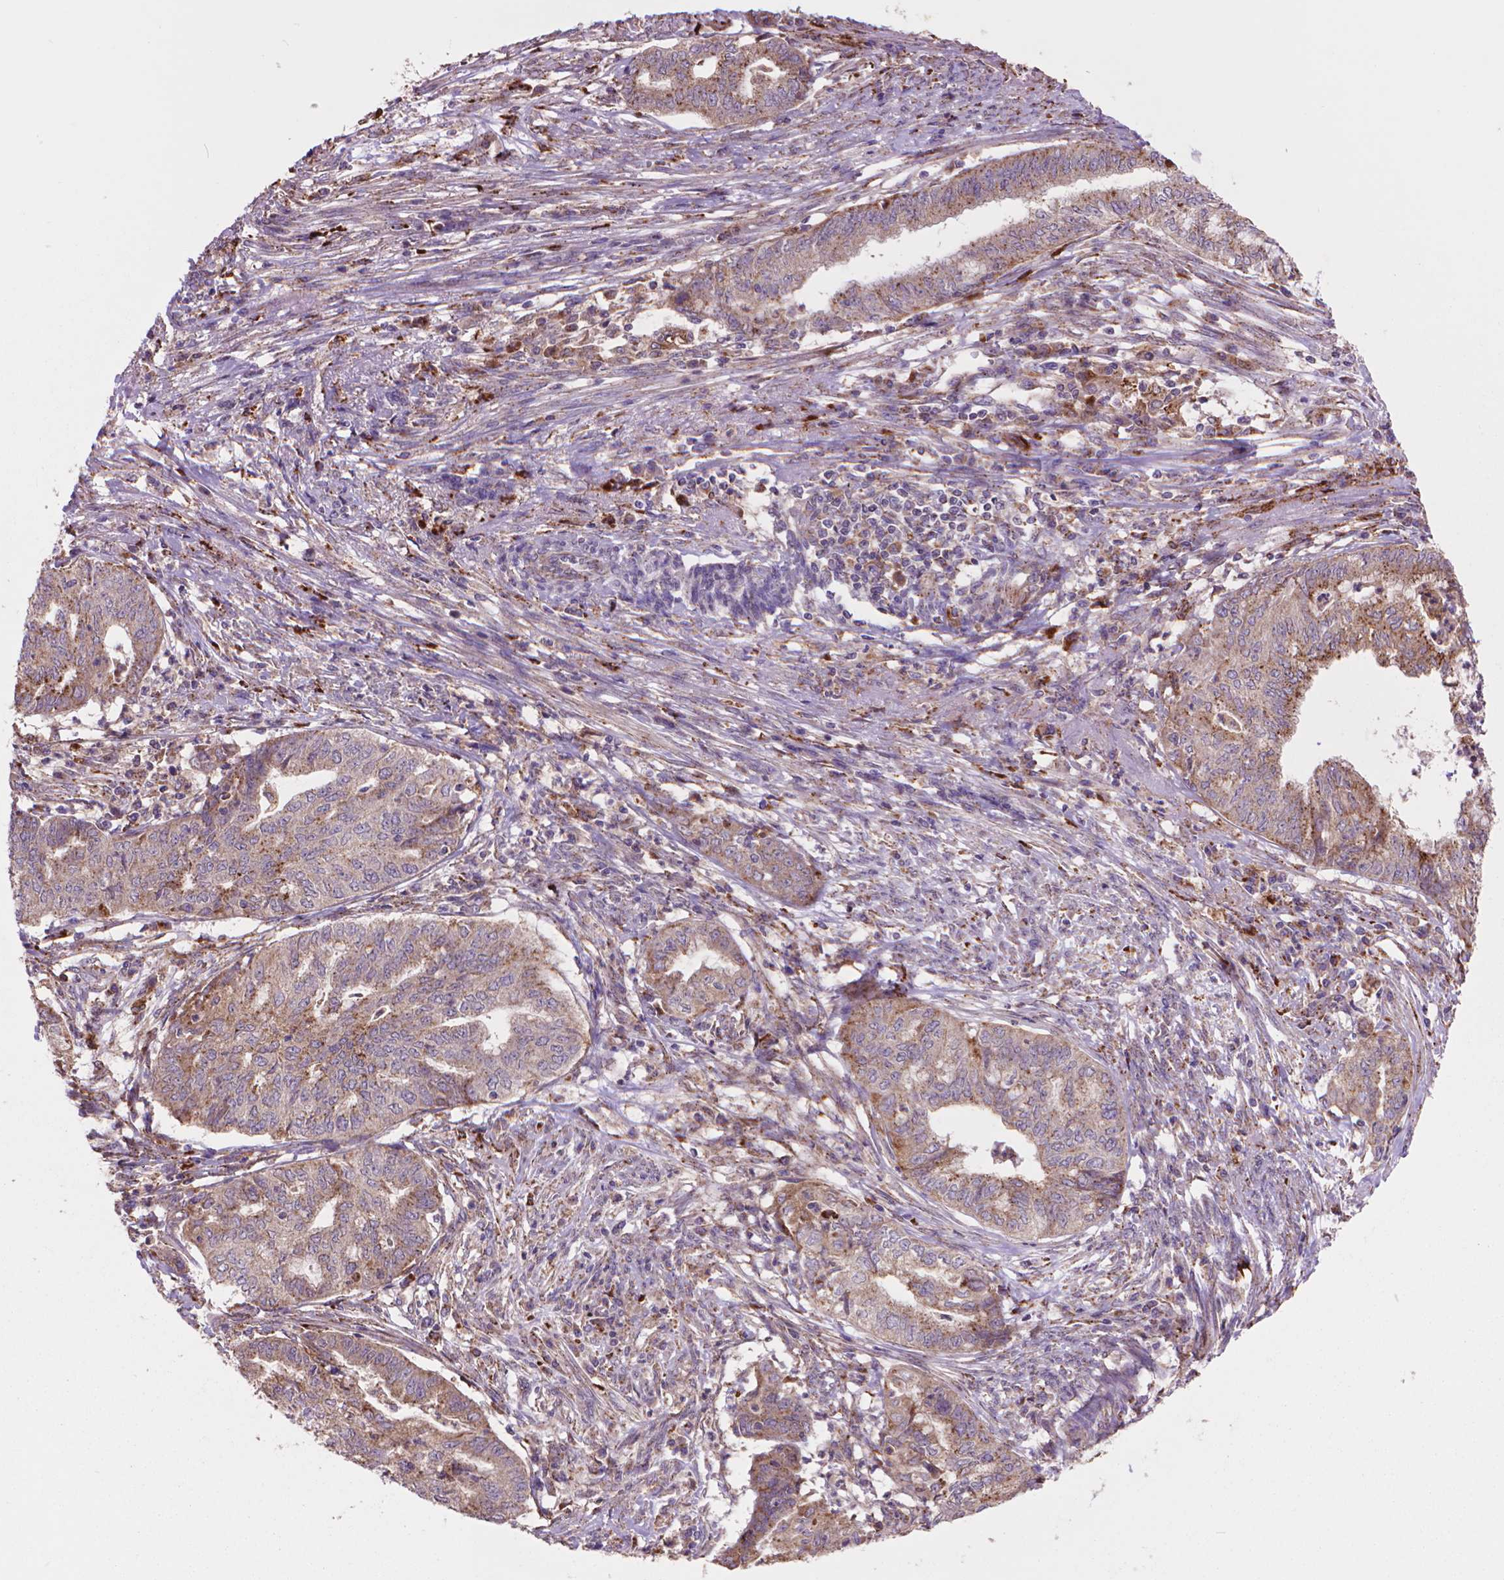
{"staining": {"intensity": "moderate", "quantity": "25%-75%", "location": "cytoplasmic/membranous"}, "tissue": "endometrial cancer", "cell_type": "Tumor cells", "image_type": "cancer", "snomed": [{"axis": "morphology", "description": "Adenocarcinoma, NOS"}, {"axis": "topography", "description": "Endometrium"}], "caption": "Protein staining exhibits moderate cytoplasmic/membranous staining in about 25%-75% of tumor cells in adenocarcinoma (endometrial).", "gene": "GLB1", "patient": {"sex": "female", "age": 79}}